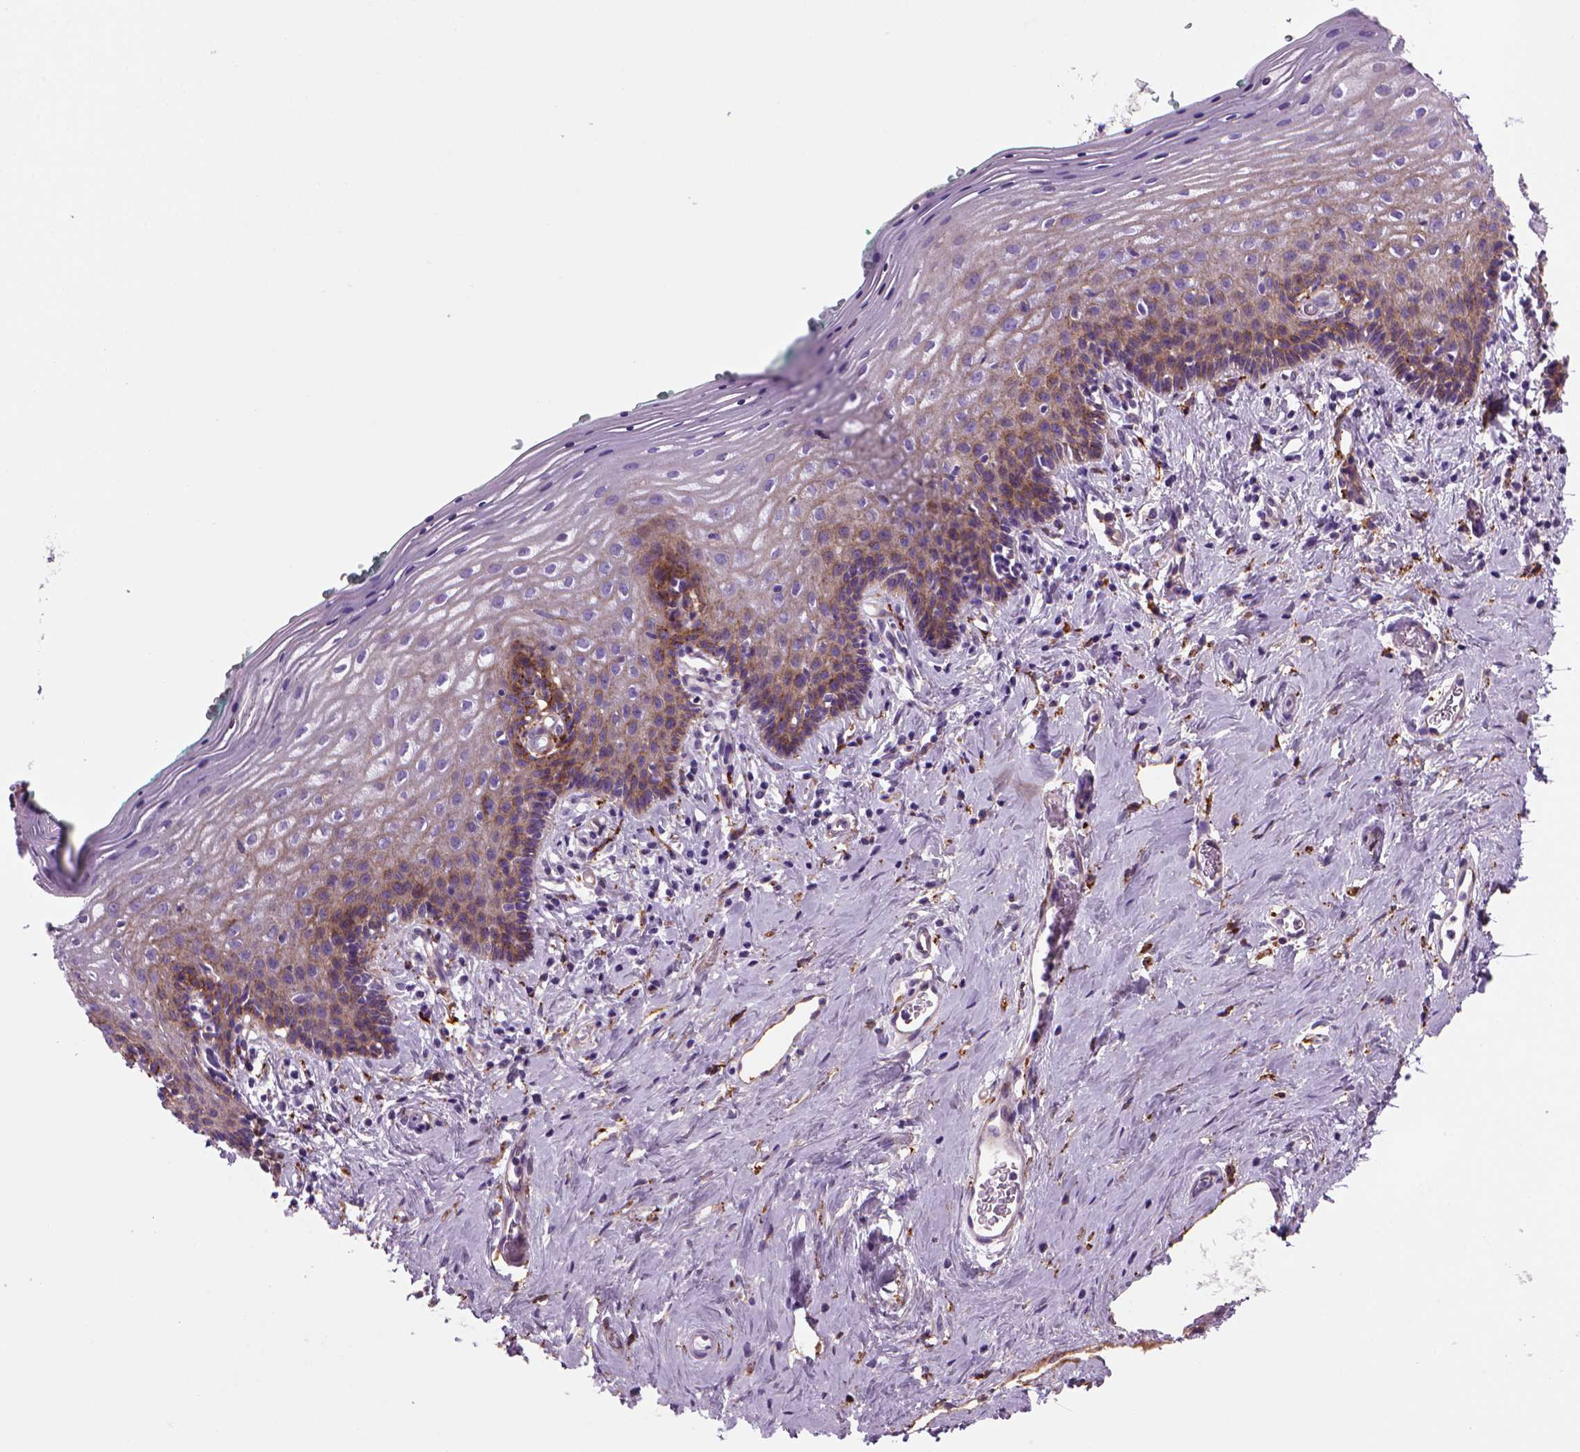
{"staining": {"intensity": "moderate", "quantity": ">75%", "location": "cytoplasmic/membranous"}, "tissue": "vagina", "cell_type": "Squamous epithelial cells", "image_type": "normal", "snomed": [{"axis": "morphology", "description": "Normal tissue, NOS"}, {"axis": "topography", "description": "Vagina"}], "caption": "Protein expression analysis of normal human vagina reveals moderate cytoplasmic/membranous staining in approximately >75% of squamous epithelial cells.", "gene": "MARCKS", "patient": {"sex": "female", "age": 42}}